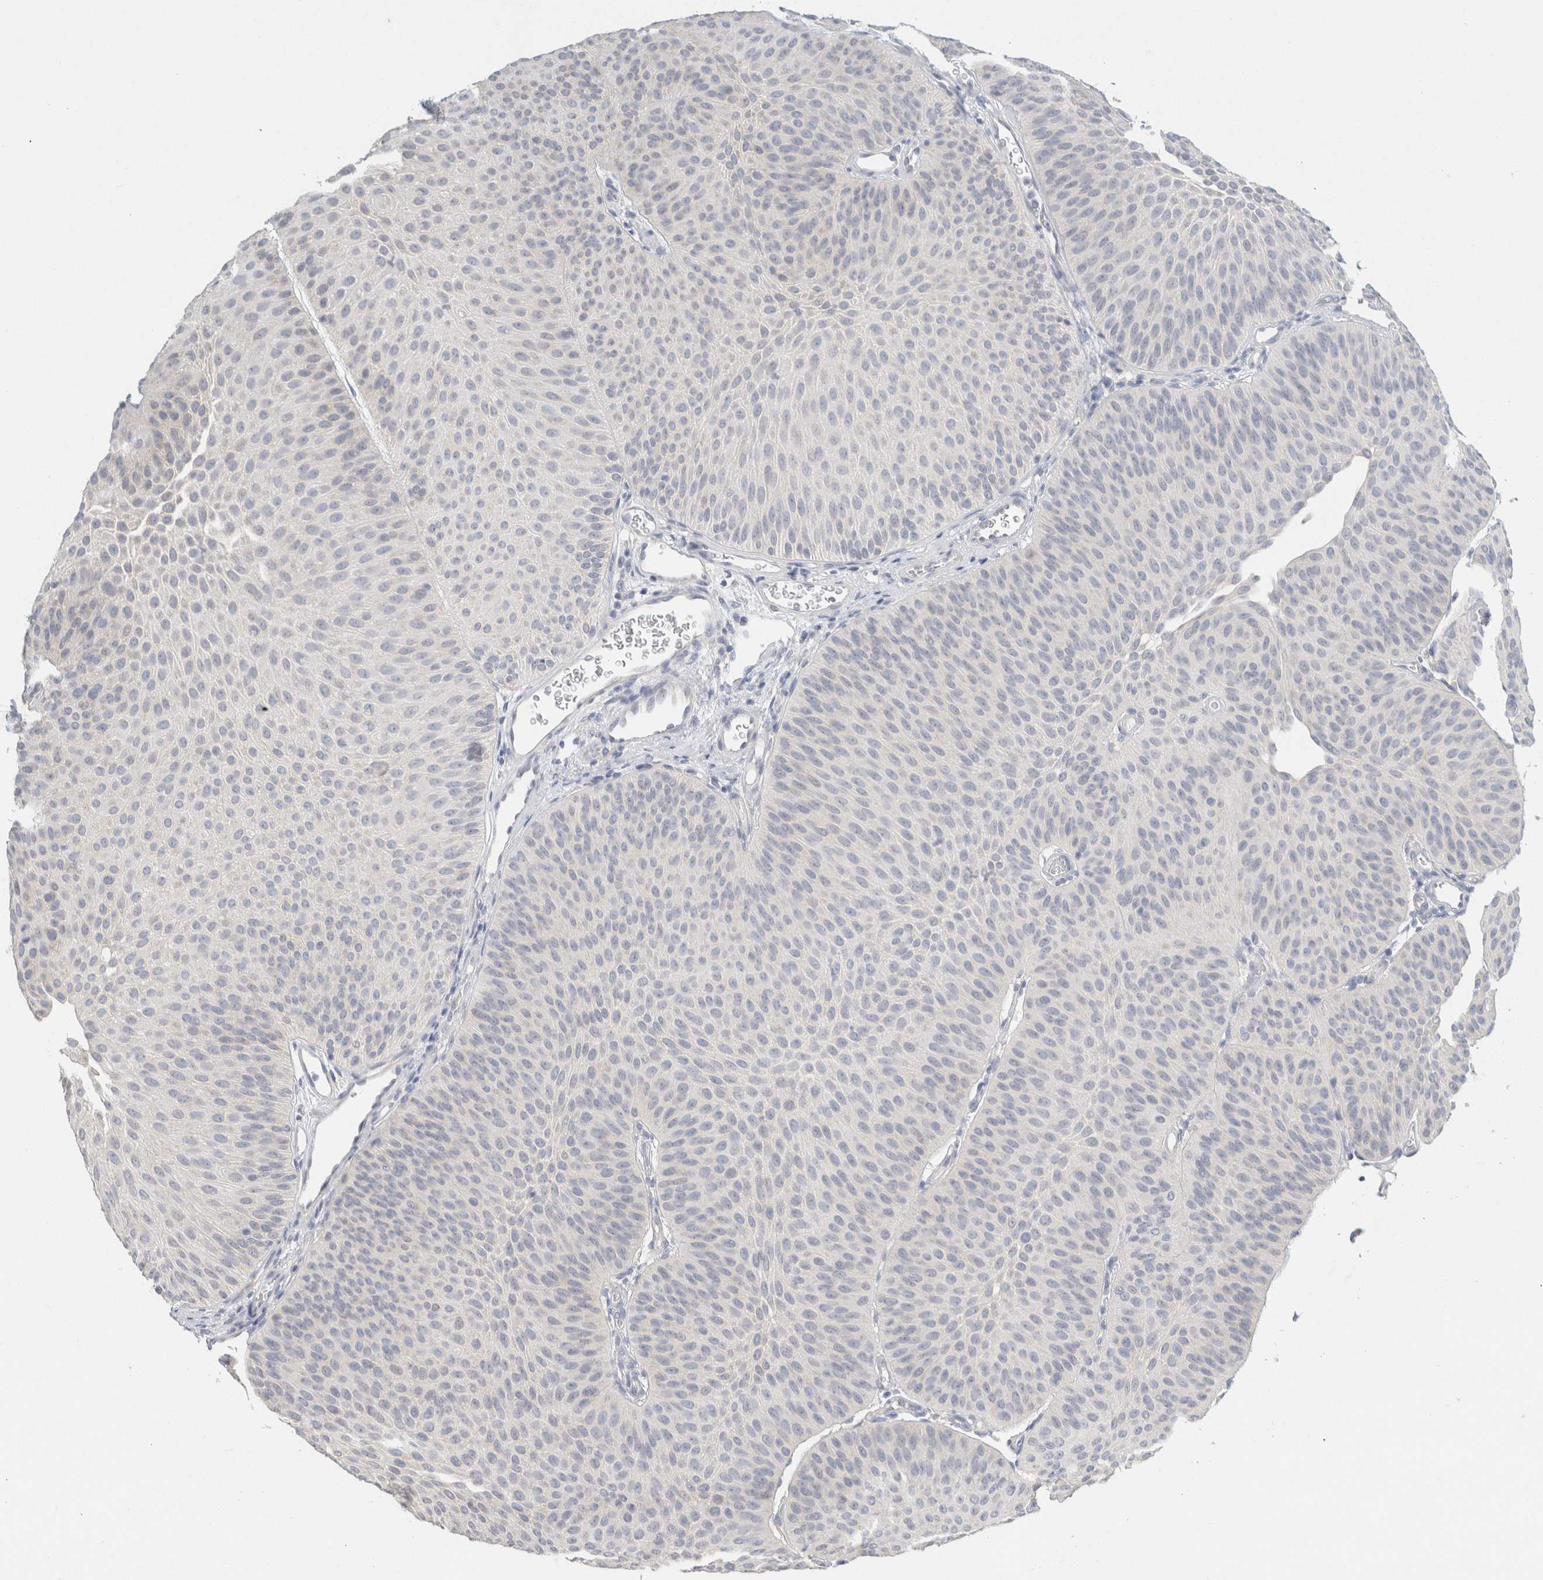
{"staining": {"intensity": "negative", "quantity": "none", "location": "none"}, "tissue": "urothelial cancer", "cell_type": "Tumor cells", "image_type": "cancer", "snomed": [{"axis": "morphology", "description": "Urothelial carcinoma, Low grade"}, {"axis": "topography", "description": "Urinary bladder"}], "caption": "IHC of urothelial cancer exhibits no expression in tumor cells.", "gene": "NEFM", "patient": {"sex": "female", "age": 60}}